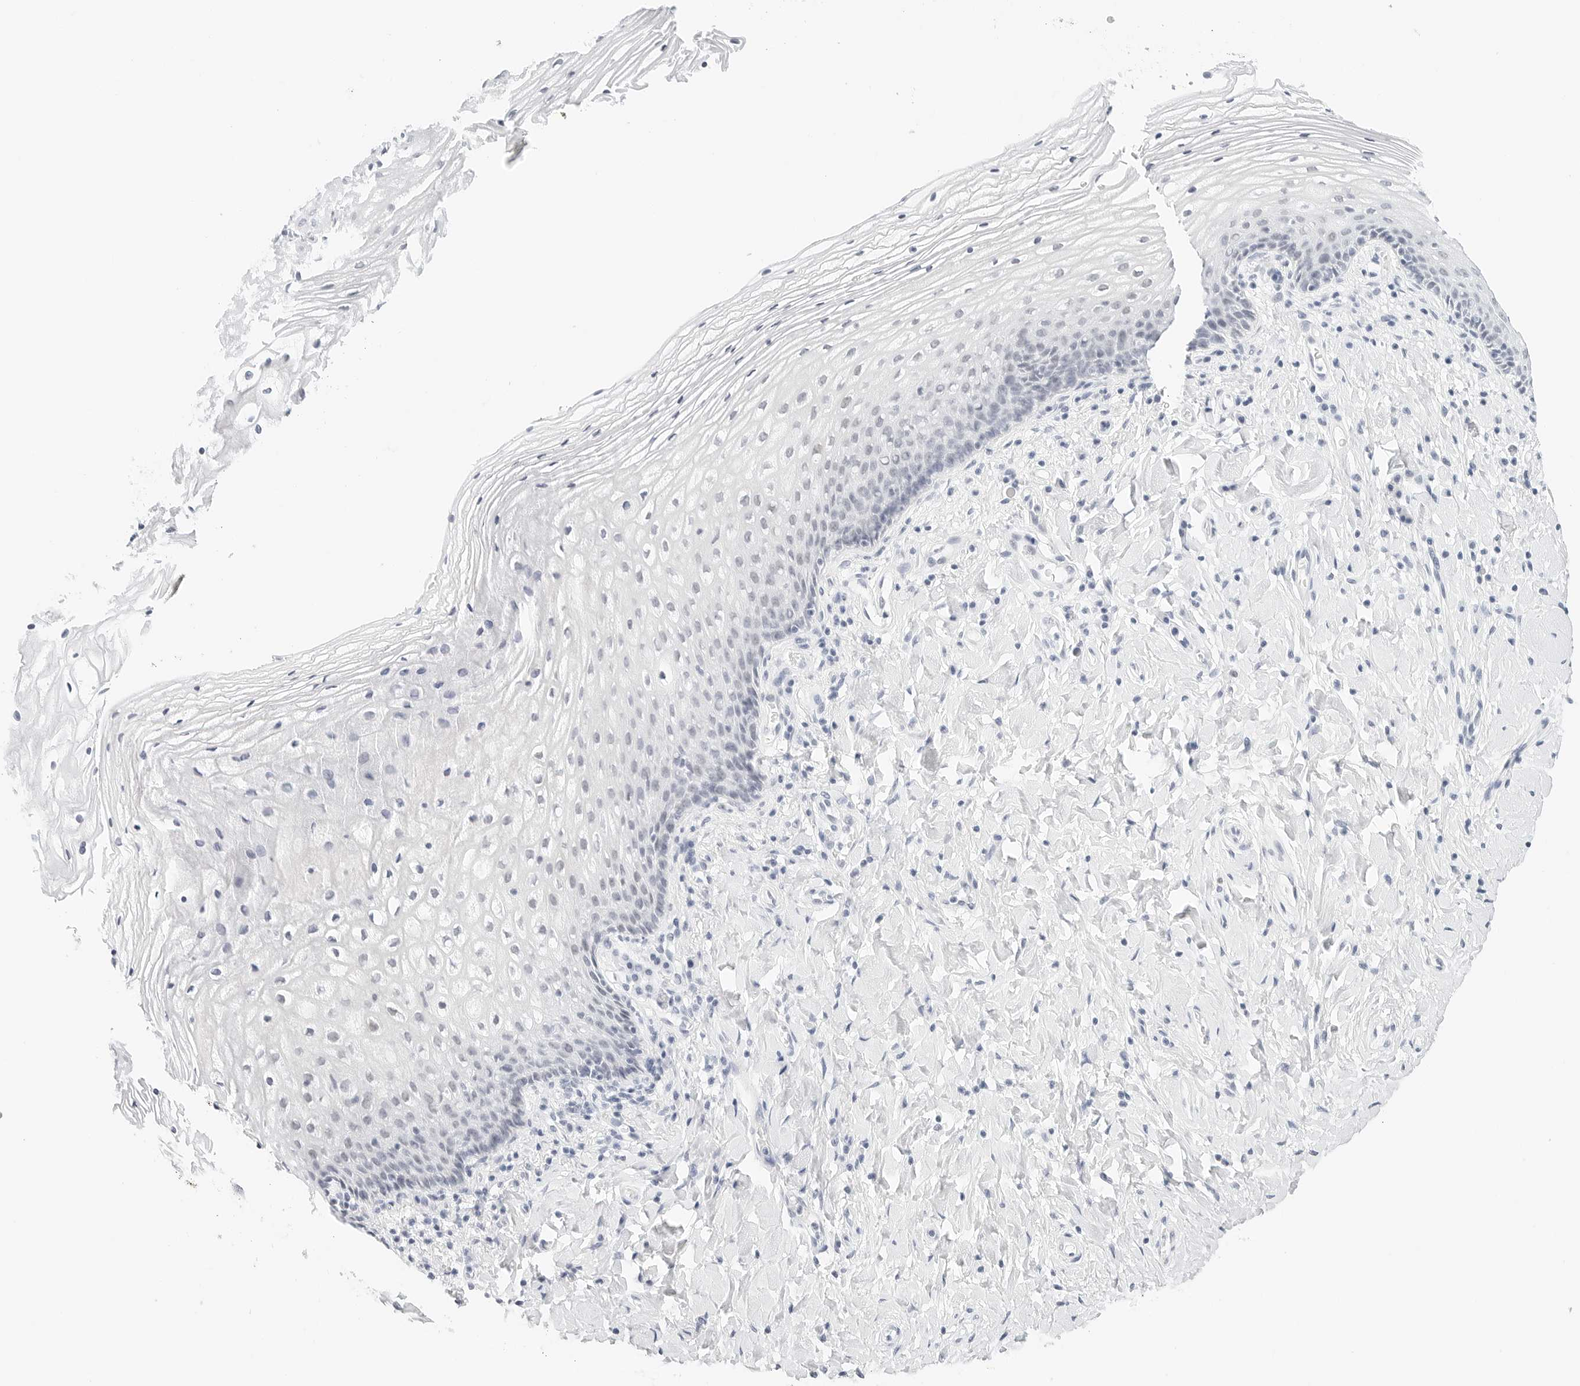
{"staining": {"intensity": "negative", "quantity": "none", "location": "none"}, "tissue": "vagina", "cell_type": "Squamous epithelial cells", "image_type": "normal", "snomed": [{"axis": "morphology", "description": "Normal tissue, NOS"}, {"axis": "topography", "description": "Vagina"}], "caption": "Squamous epithelial cells show no significant protein expression in benign vagina.", "gene": "CD22", "patient": {"sex": "female", "age": 60}}